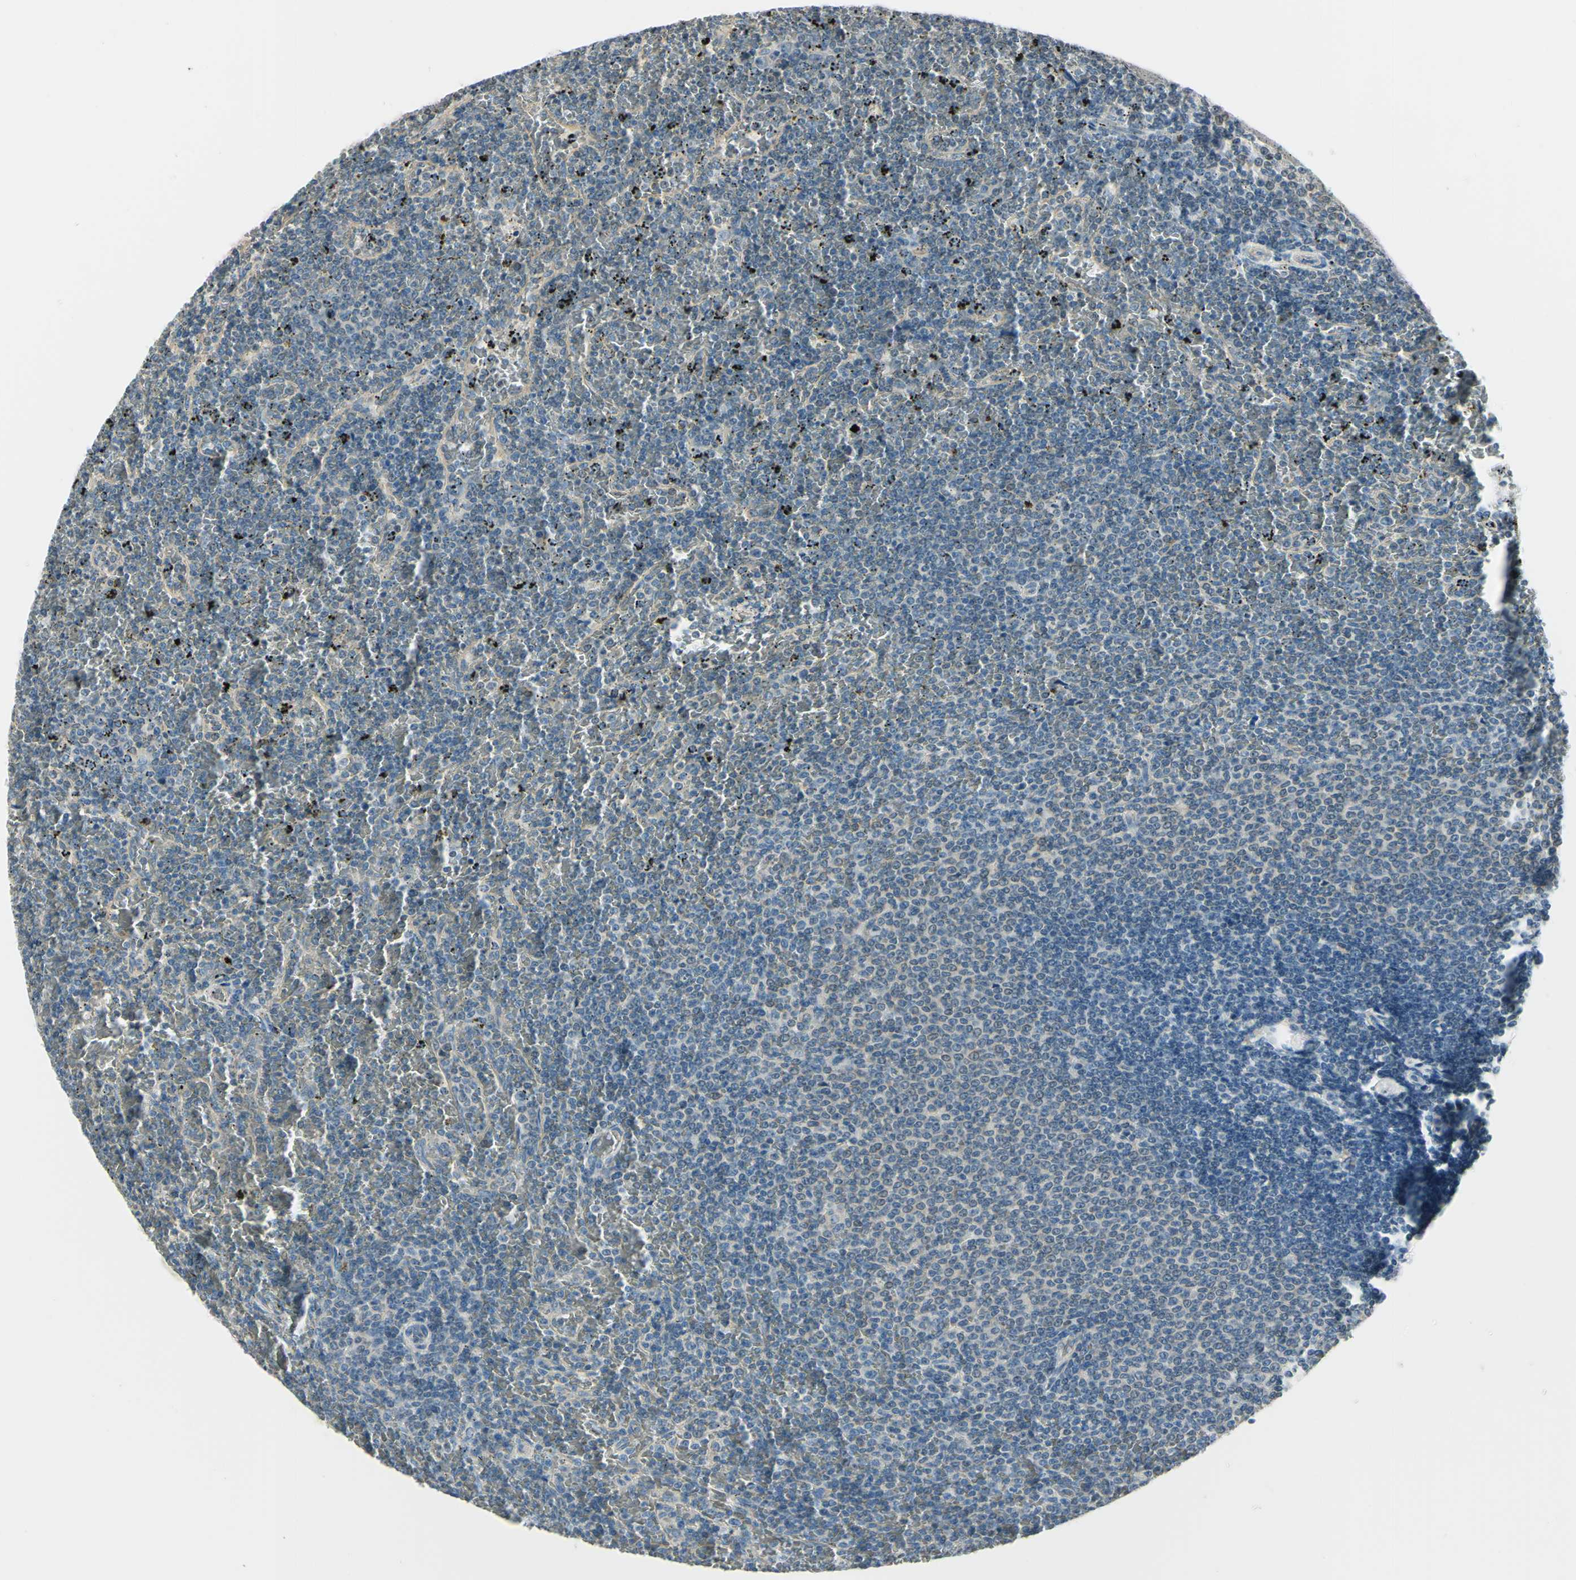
{"staining": {"intensity": "negative", "quantity": "none", "location": "none"}, "tissue": "lymphoma", "cell_type": "Tumor cells", "image_type": "cancer", "snomed": [{"axis": "morphology", "description": "Malignant lymphoma, non-Hodgkin's type, Low grade"}, {"axis": "topography", "description": "Spleen"}], "caption": "IHC histopathology image of neoplastic tissue: malignant lymphoma, non-Hodgkin's type (low-grade) stained with DAB (3,3'-diaminobenzidine) exhibits no significant protein positivity in tumor cells. Nuclei are stained in blue.", "gene": "IGDCC4", "patient": {"sex": "female", "age": 77}}